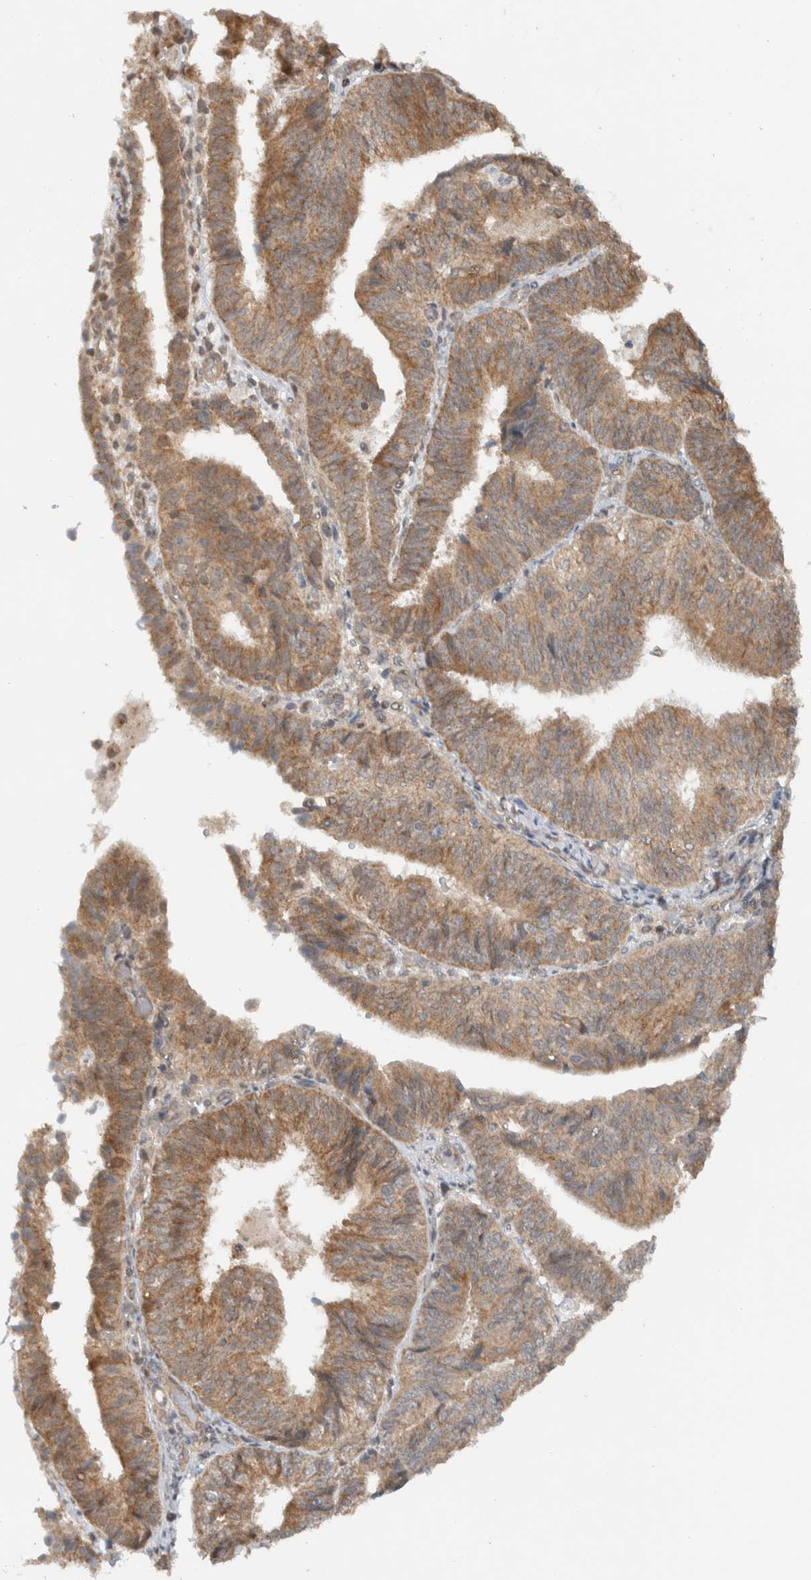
{"staining": {"intensity": "moderate", "quantity": ">75%", "location": "cytoplasmic/membranous"}, "tissue": "endometrial cancer", "cell_type": "Tumor cells", "image_type": "cancer", "snomed": [{"axis": "morphology", "description": "Adenocarcinoma, NOS"}, {"axis": "topography", "description": "Endometrium"}], "caption": "Endometrial adenocarcinoma was stained to show a protein in brown. There is medium levels of moderate cytoplasmic/membranous expression in approximately >75% of tumor cells.", "gene": "KLHL6", "patient": {"sex": "female", "age": 58}}